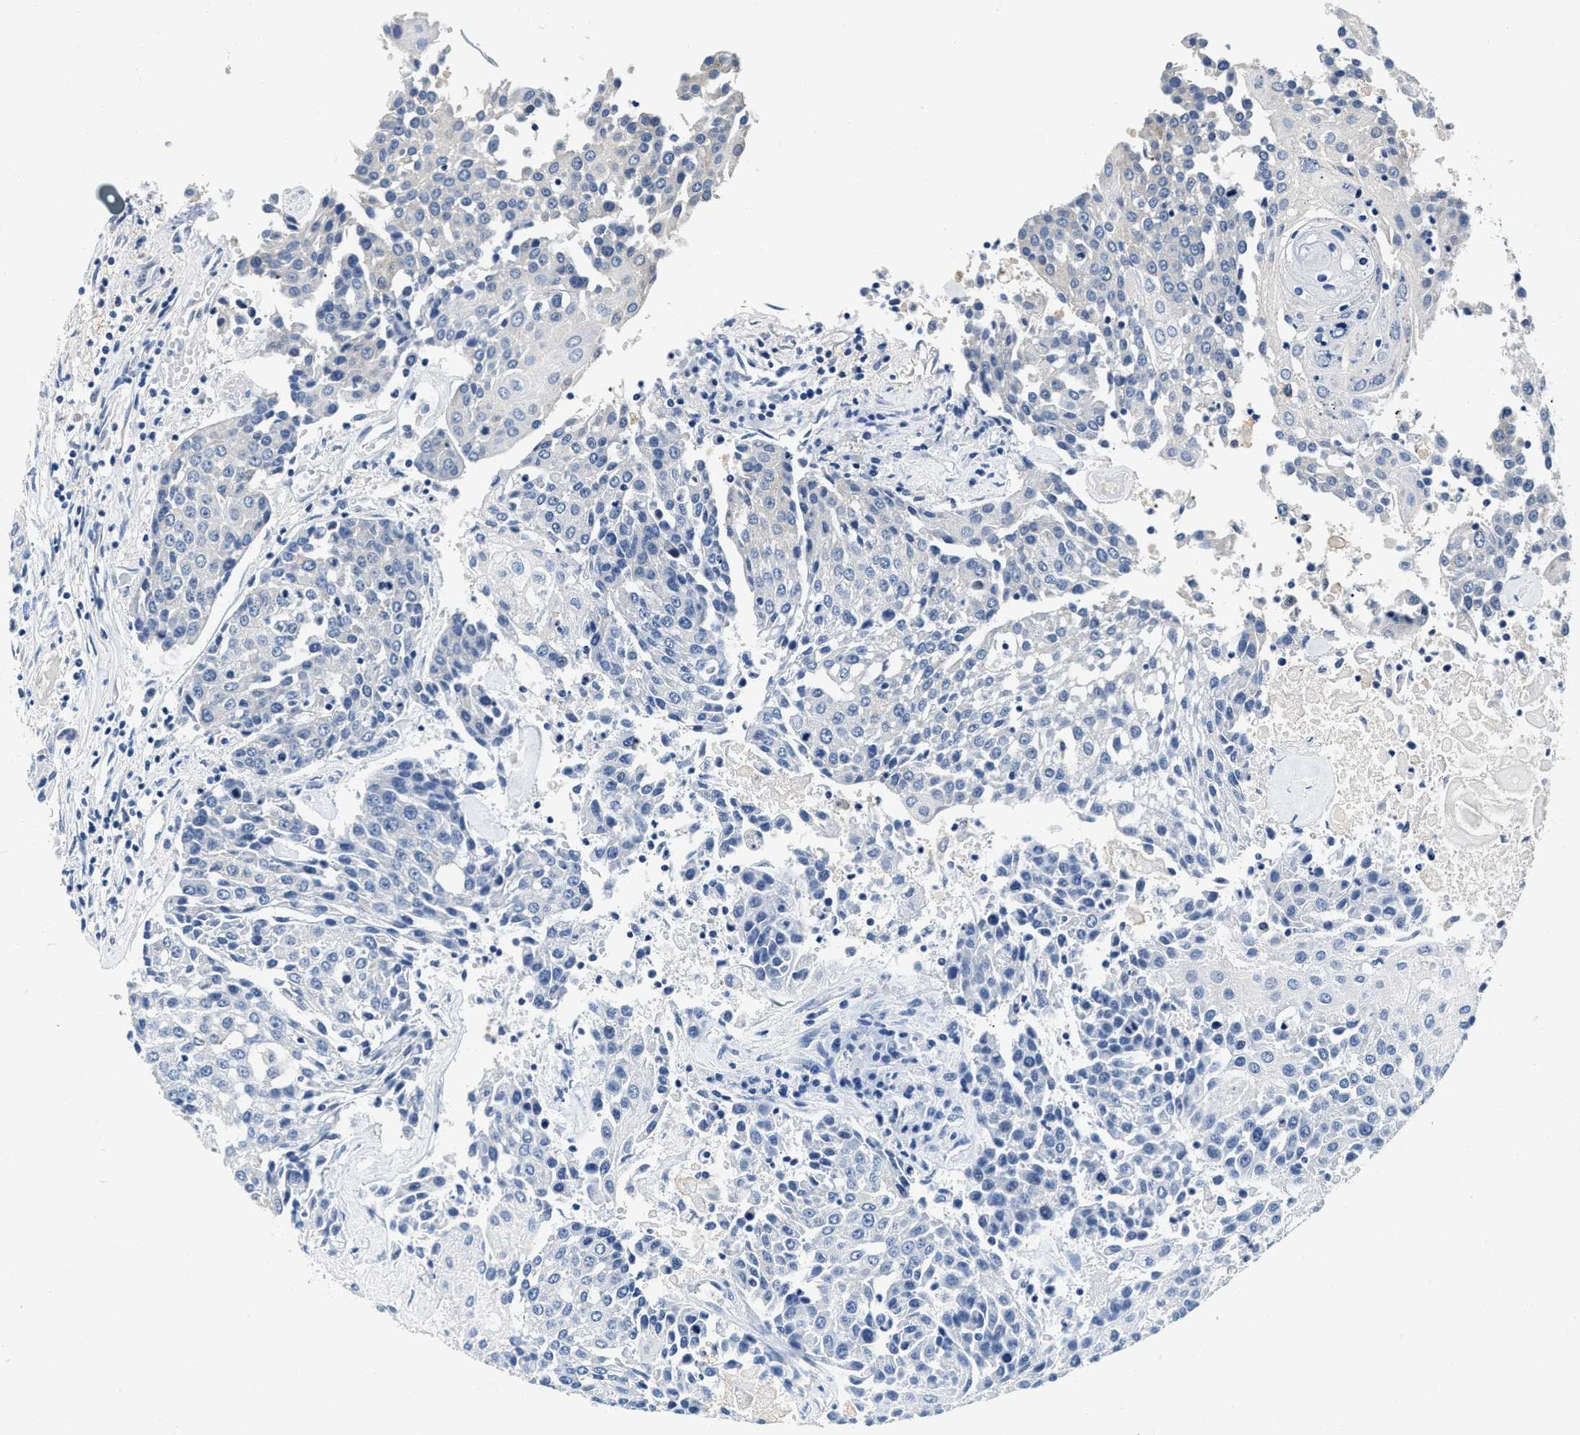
{"staining": {"intensity": "negative", "quantity": "none", "location": "none"}, "tissue": "urothelial cancer", "cell_type": "Tumor cells", "image_type": "cancer", "snomed": [{"axis": "morphology", "description": "Urothelial carcinoma, High grade"}, {"axis": "topography", "description": "Urinary bladder"}], "caption": "This image is of urothelial carcinoma (high-grade) stained with IHC to label a protein in brown with the nuclei are counter-stained blue. There is no positivity in tumor cells.", "gene": "EIF2AK2", "patient": {"sex": "female", "age": 85}}